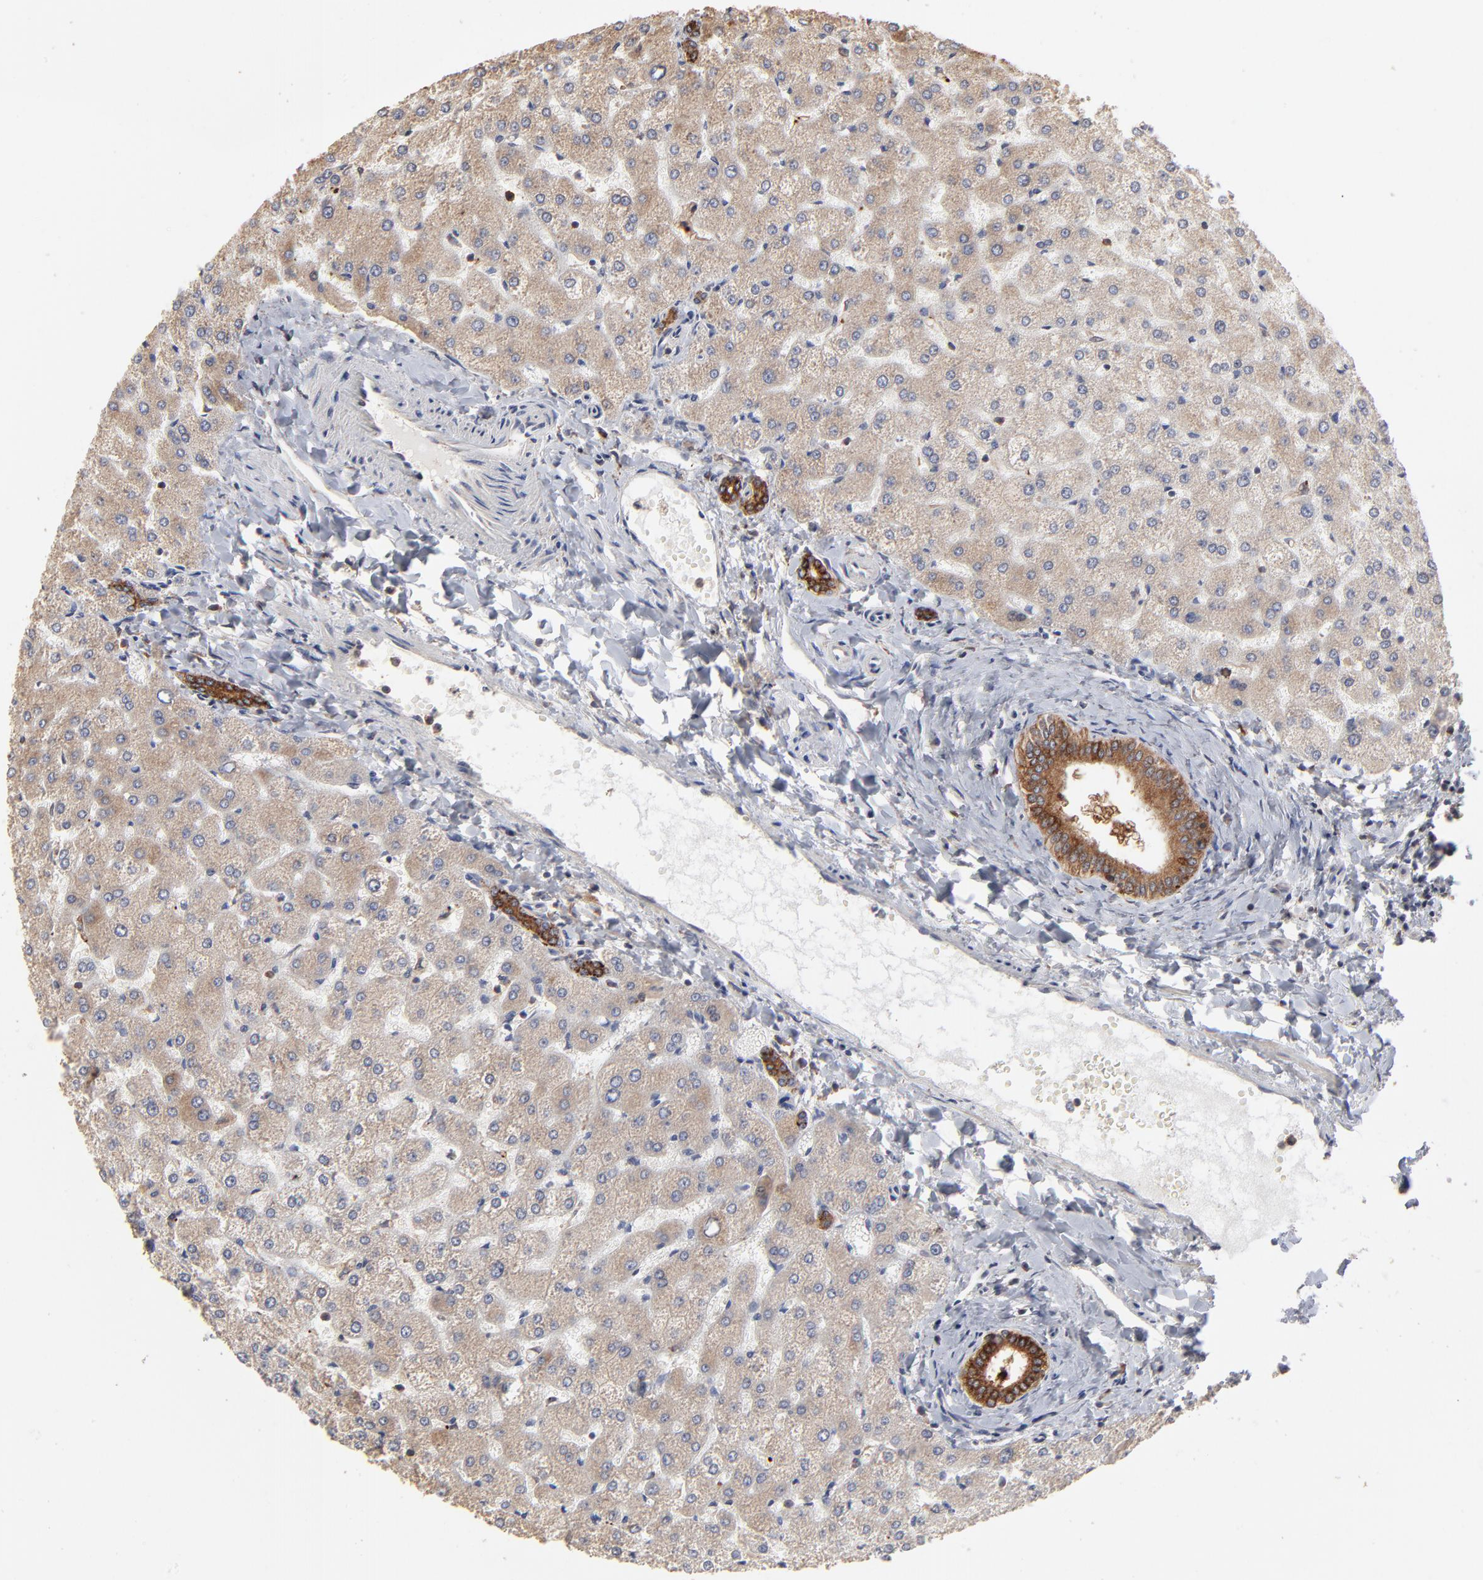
{"staining": {"intensity": "strong", "quantity": ">75%", "location": "cytoplasmic/membranous"}, "tissue": "liver", "cell_type": "Cholangiocytes", "image_type": "normal", "snomed": [{"axis": "morphology", "description": "Normal tissue, NOS"}, {"axis": "topography", "description": "Liver"}], "caption": "IHC micrograph of unremarkable human liver stained for a protein (brown), which displays high levels of strong cytoplasmic/membranous positivity in about >75% of cholangiocytes.", "gene": "RNF213", "patient": {"sex": "female", "age": 32}}